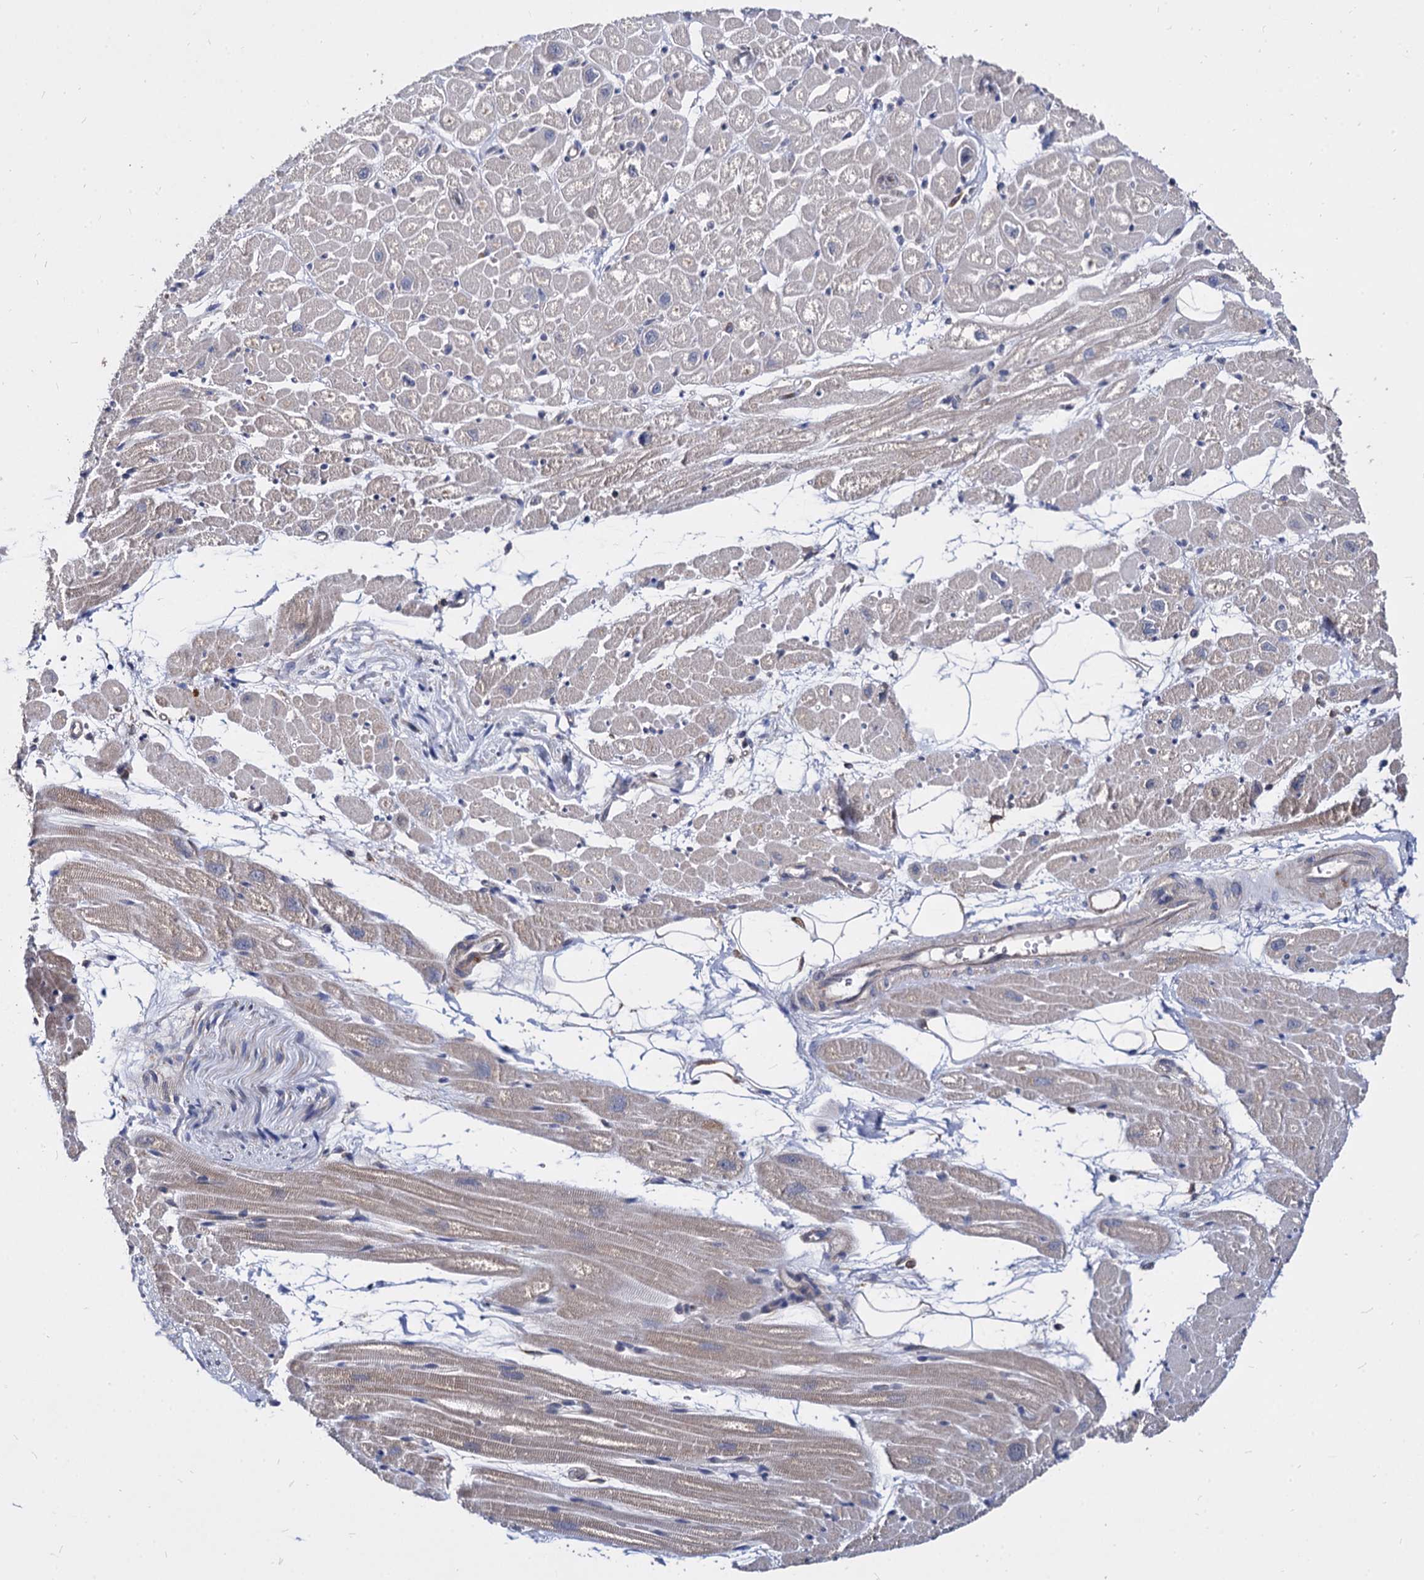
{"staining": {"intensity": "weak", "quantity": "<25%", "location": "cytoplasmic/membranous"}, "tissue": "heart muscle", "cell_type": "Cardiomyocytes", "image_type": "normal", "snomed": [{"axis": "morphology", "description": "Normal tissue, NOS"}, {"axis": "topography", "description": "Heart"}], "caption": "IHC histopathology image of normal heart muscle: heart muscle stained with DAB (3,3'-diaminobenzidine) exhibits no significant protein staining in cardiomyocytes.", "gene": "NME1", "patient": {"sex": "male", "age": 50}}